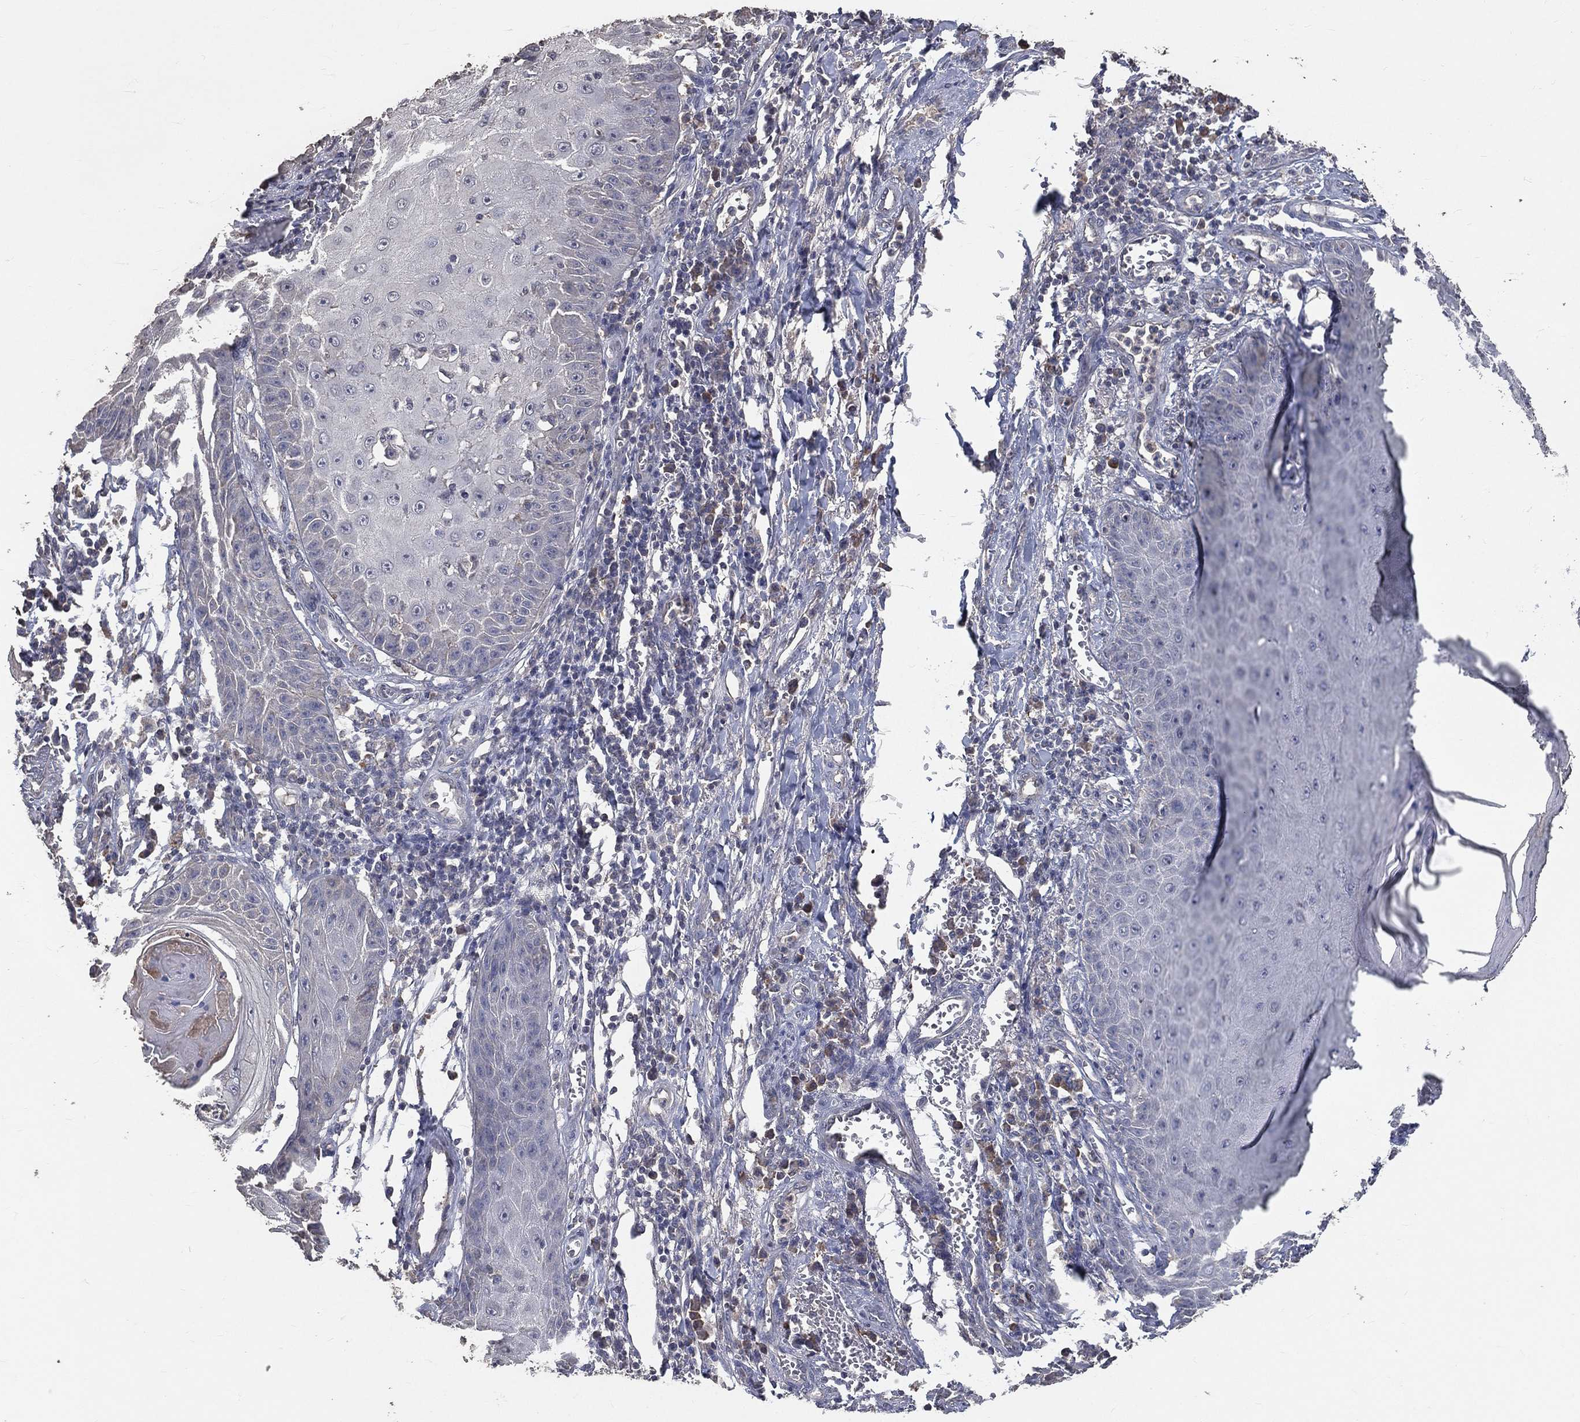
{"staining": {"intensity": "negative", "quantity": "none", "location": "none"}, "tissue": "skin cancer", "cell_type": "Tumor cells", "image_type": "cancer", "snomed": [{"axis": "morphology", "description": "Squamous cell carcinoma, NOS"}, {"axis": "topography", "description": "Skin"}], "caption": "IHC histopathology image of skin cancer stained for a protein (brown), which demonstrates no positivity in tumor cells.", "gene": "SNAP25", "patient": {"sex": "male", "age": 70}}